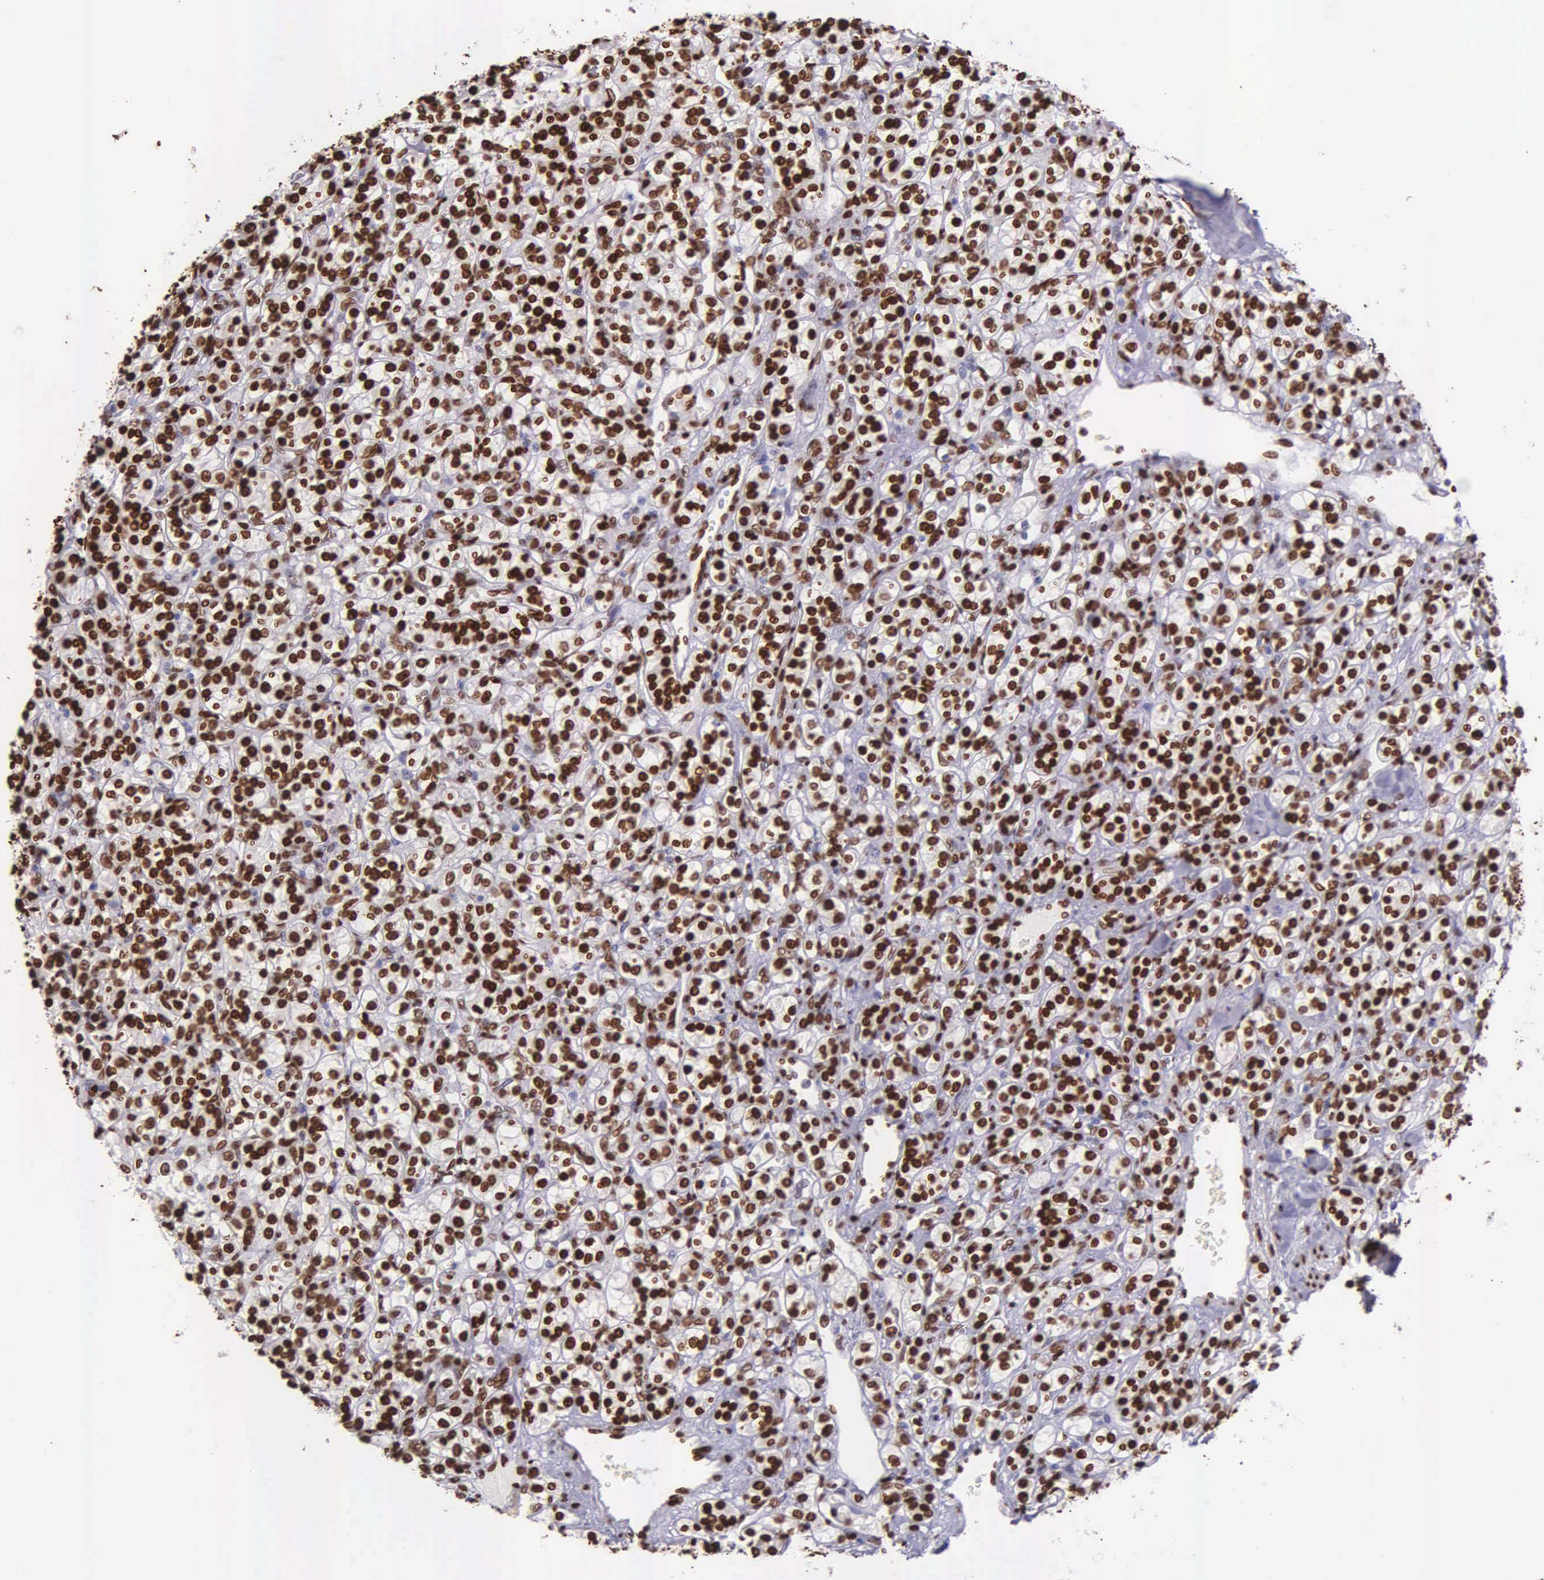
{"staining": {"intensity": "strong", "quantity": ">75%", "location": "nuclear"}, "tissue": "renal cancer", "cell_type": "Tumor cells", "image_type": "cancer", "snomed": [{"axis": "morphology", "description": "Adenocarcinoma, NOS"}, {"axis": "topography", "description": "Kidney"}], "caption": "There is high levels of strong nuclear staining in tumor cells of renal cancer, as demonstrated by immunohistochemical staining (brown color).", "gene": "H1-0", "patient": {"sex": "male", "age": 77}}